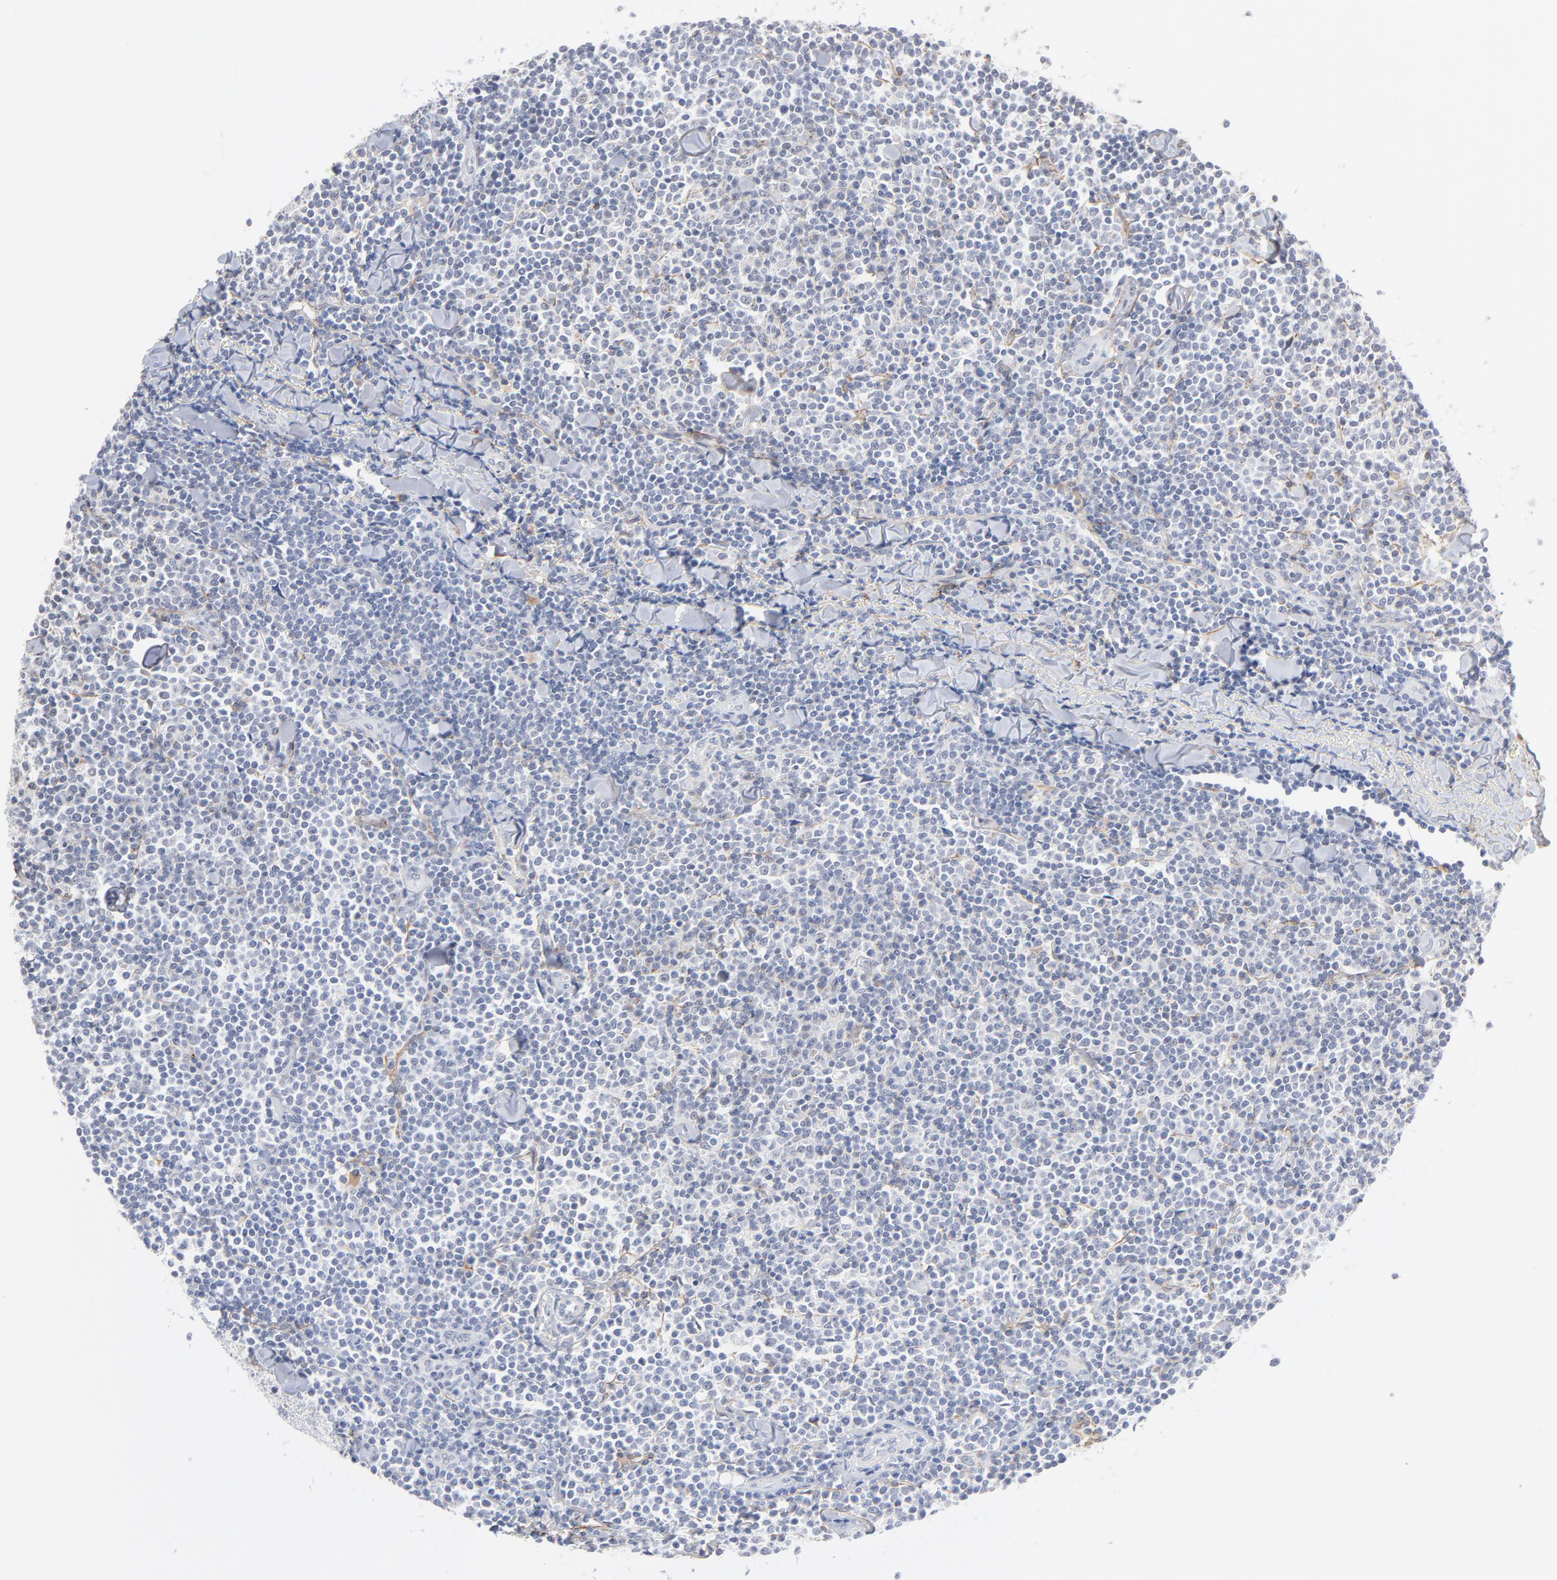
{"staining": {"intensity": "negative", "quantity": "none", "location": "none"}, "tissue": "lymphoma", "cell_type": "Tumor cells", "image_type": "cancer", "snomed": [{"axis": "morphology", "description": "Malignant lymphoma, non-Hodgkin's type, Low grade"}, {"axis": "topography", "description": "Soft tissue"}], "caption": "High magnification brightfield microscopy of low-grade malignant lymphoma, non-Hodgkin's type stained with DAB (brown) and counterstained with hematoxylin (blue): tumor cells show no significant positivity. (Immunohistochemistry (ihc), brightfield microscopy, high magnification).", "gene": "LTBP2", "patient": {"sex": "male", "age": 92}}